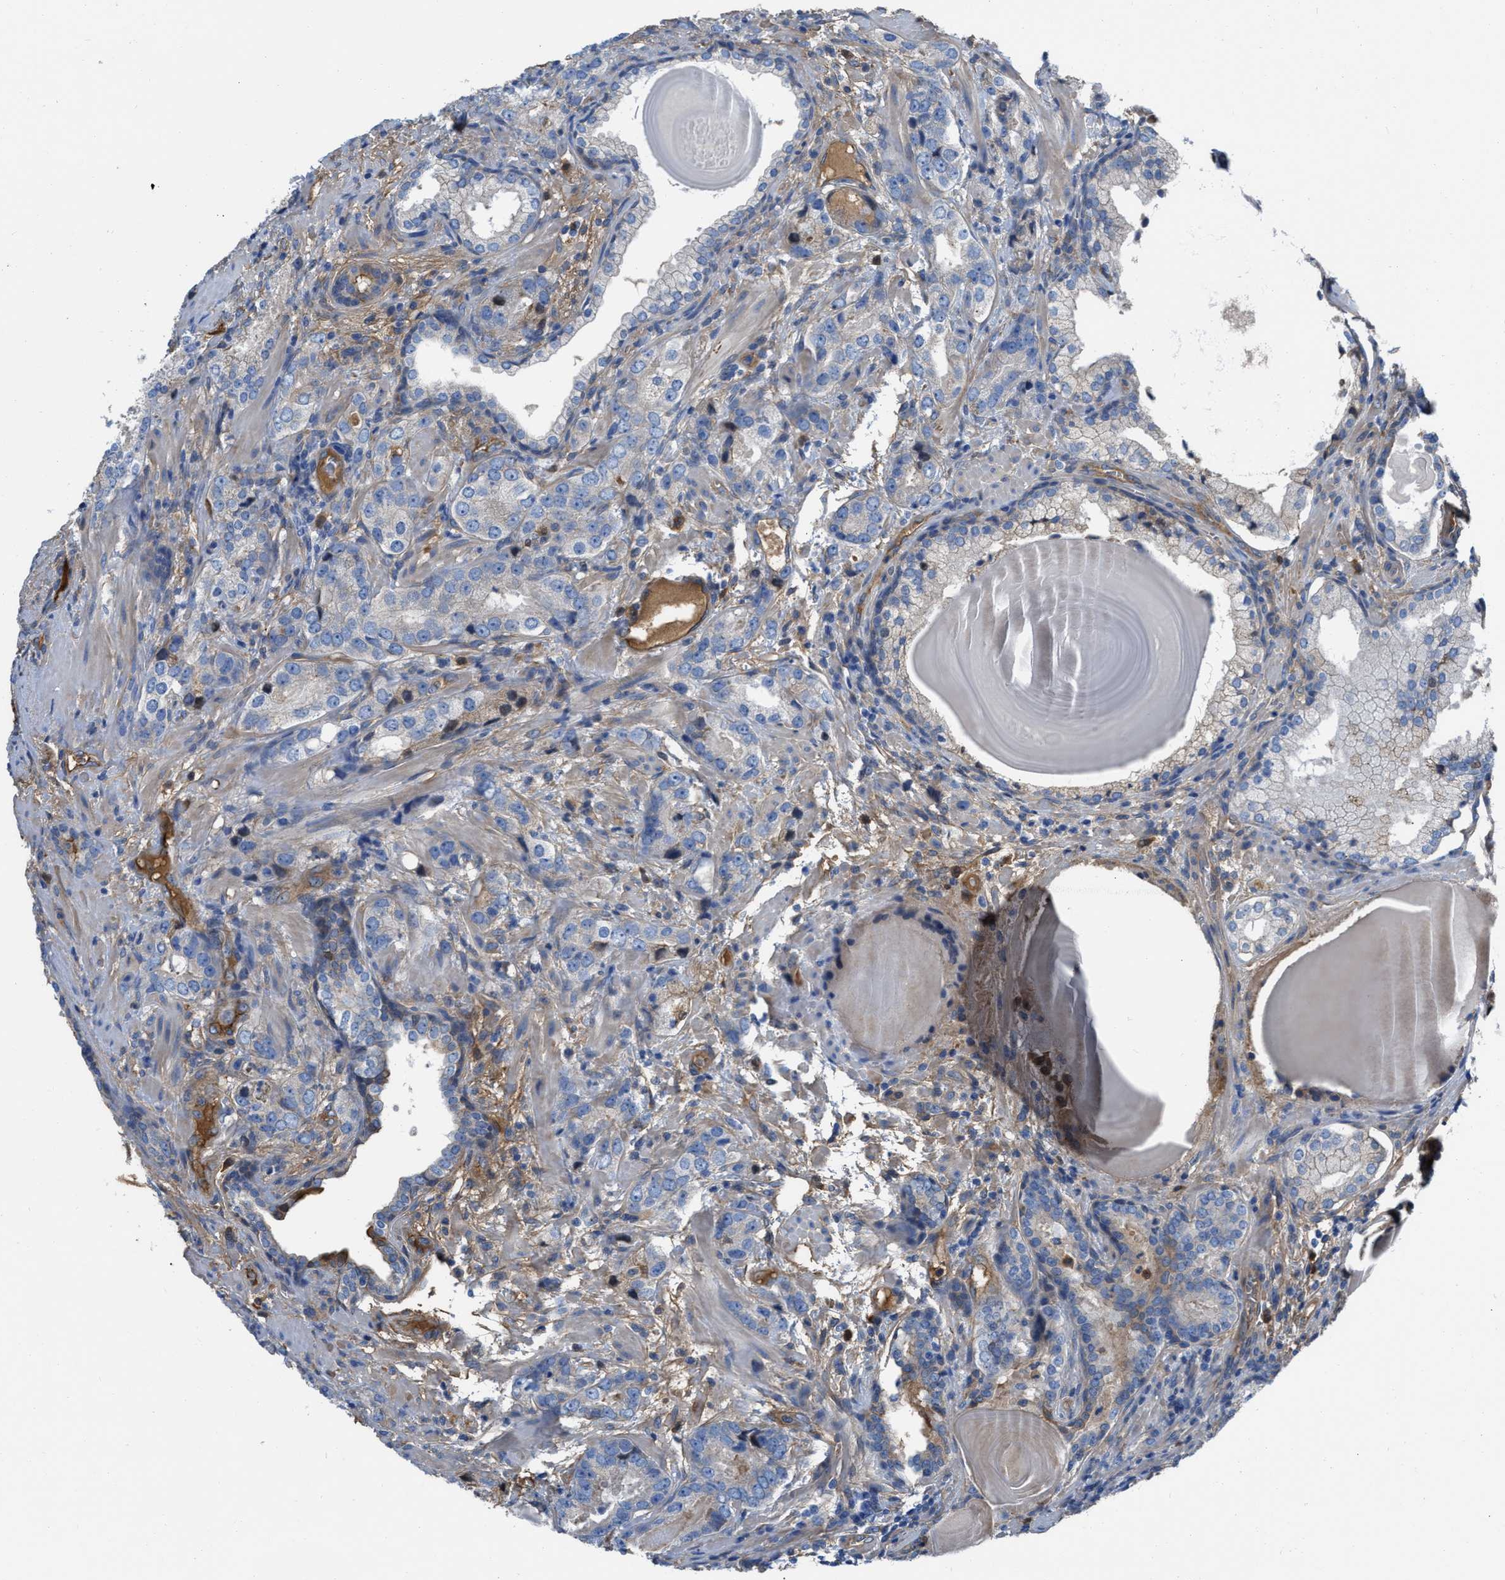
{"staining": {"intensity": "negative", "quantity": "none", "location": "none"}, "tissue": "prostate cancer", "cell_type": "Tumor cells", "image_type": "cancer", "snomed": [{"axis": "morphology", "description": "Adenocarcinoma, High grade"}, {"axis": "topography", "description": "Prostate"}], "caption": "Immunohistochemistry micrograph of human prostate cancer stained for a protein (brown), which shows no expression in tumor cells.", "gene": "TRIOBP", "patient": {"sex": "male", "age": 63}}